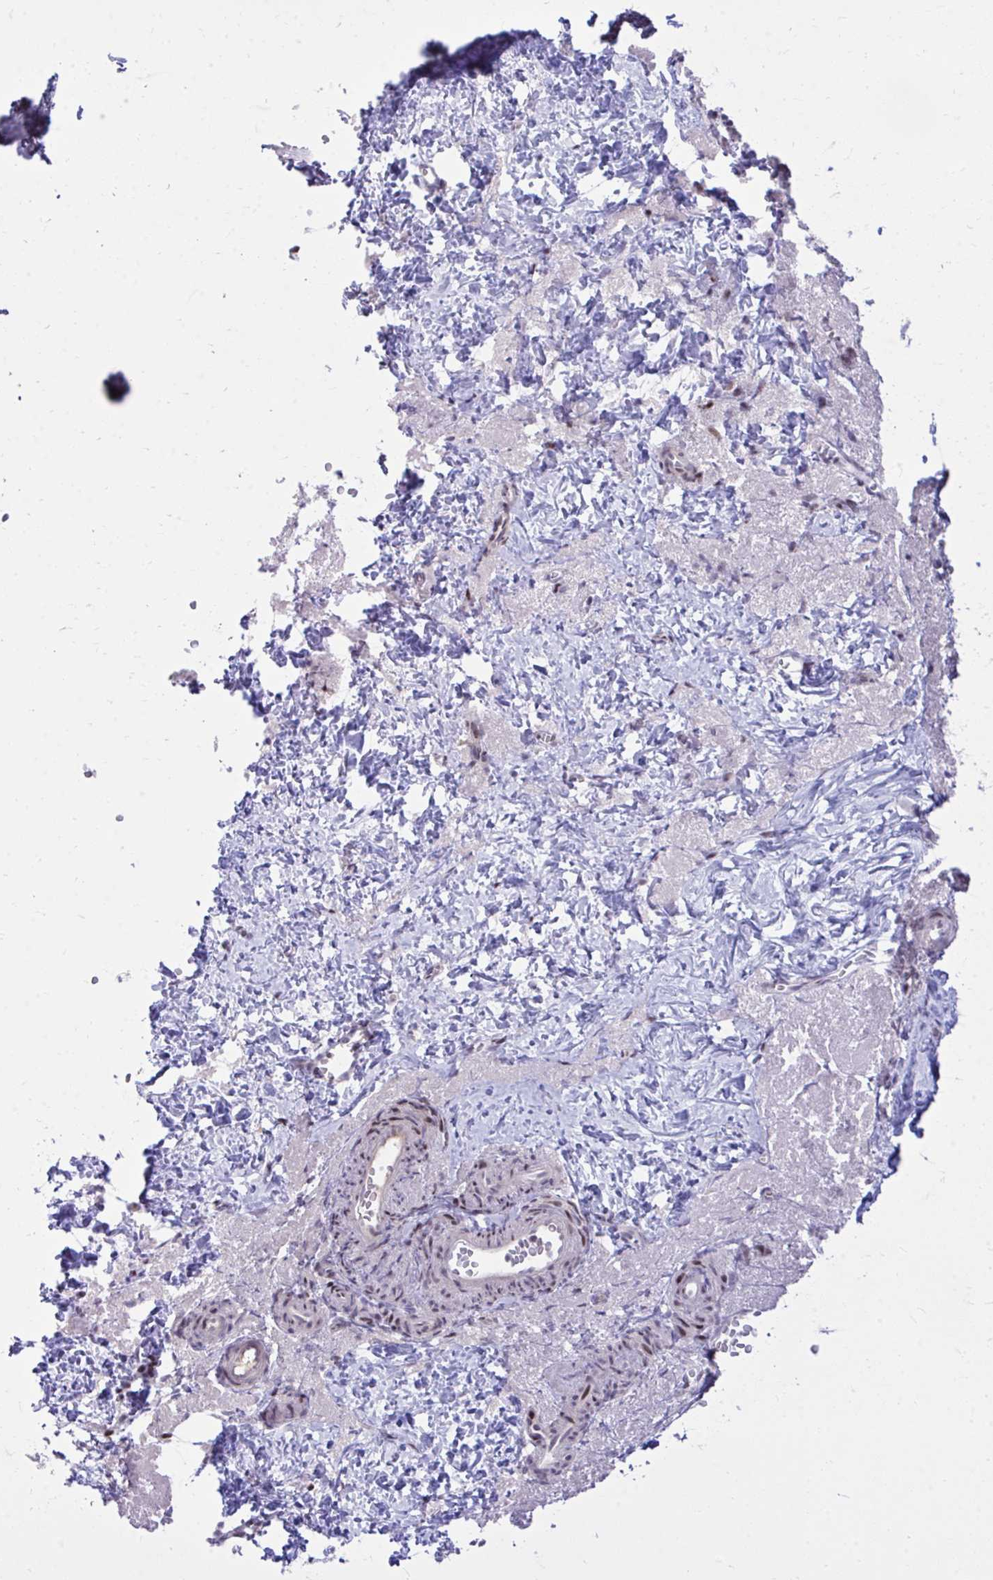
{"staining": {"intensity": "weak", "quantity": "<25%", "location": "nuclear"}, "tissue": "ovary", "cell_type": "Ovarian stroma cells", "image_type": "normal", "snomed": [{"axis": "morphology", "description": "Normal tissue, NOS"}, {"axis": "topography", "description": "Ovary"}], "caption": "Immunohistochemistry (IHC) histopathology image of normal human ovary stained for a protein (brown), which displays no expression in ovarian stroma cells. The staining was performed using DAB (3,3'-diaminobenzidine) to visualize the protein expression in brown, while the nuclei were stained in blue with hematoxylin (Magnification: 20x).", "gene": "C14orf39", "patient": {"sex": "female", "age": 41}}